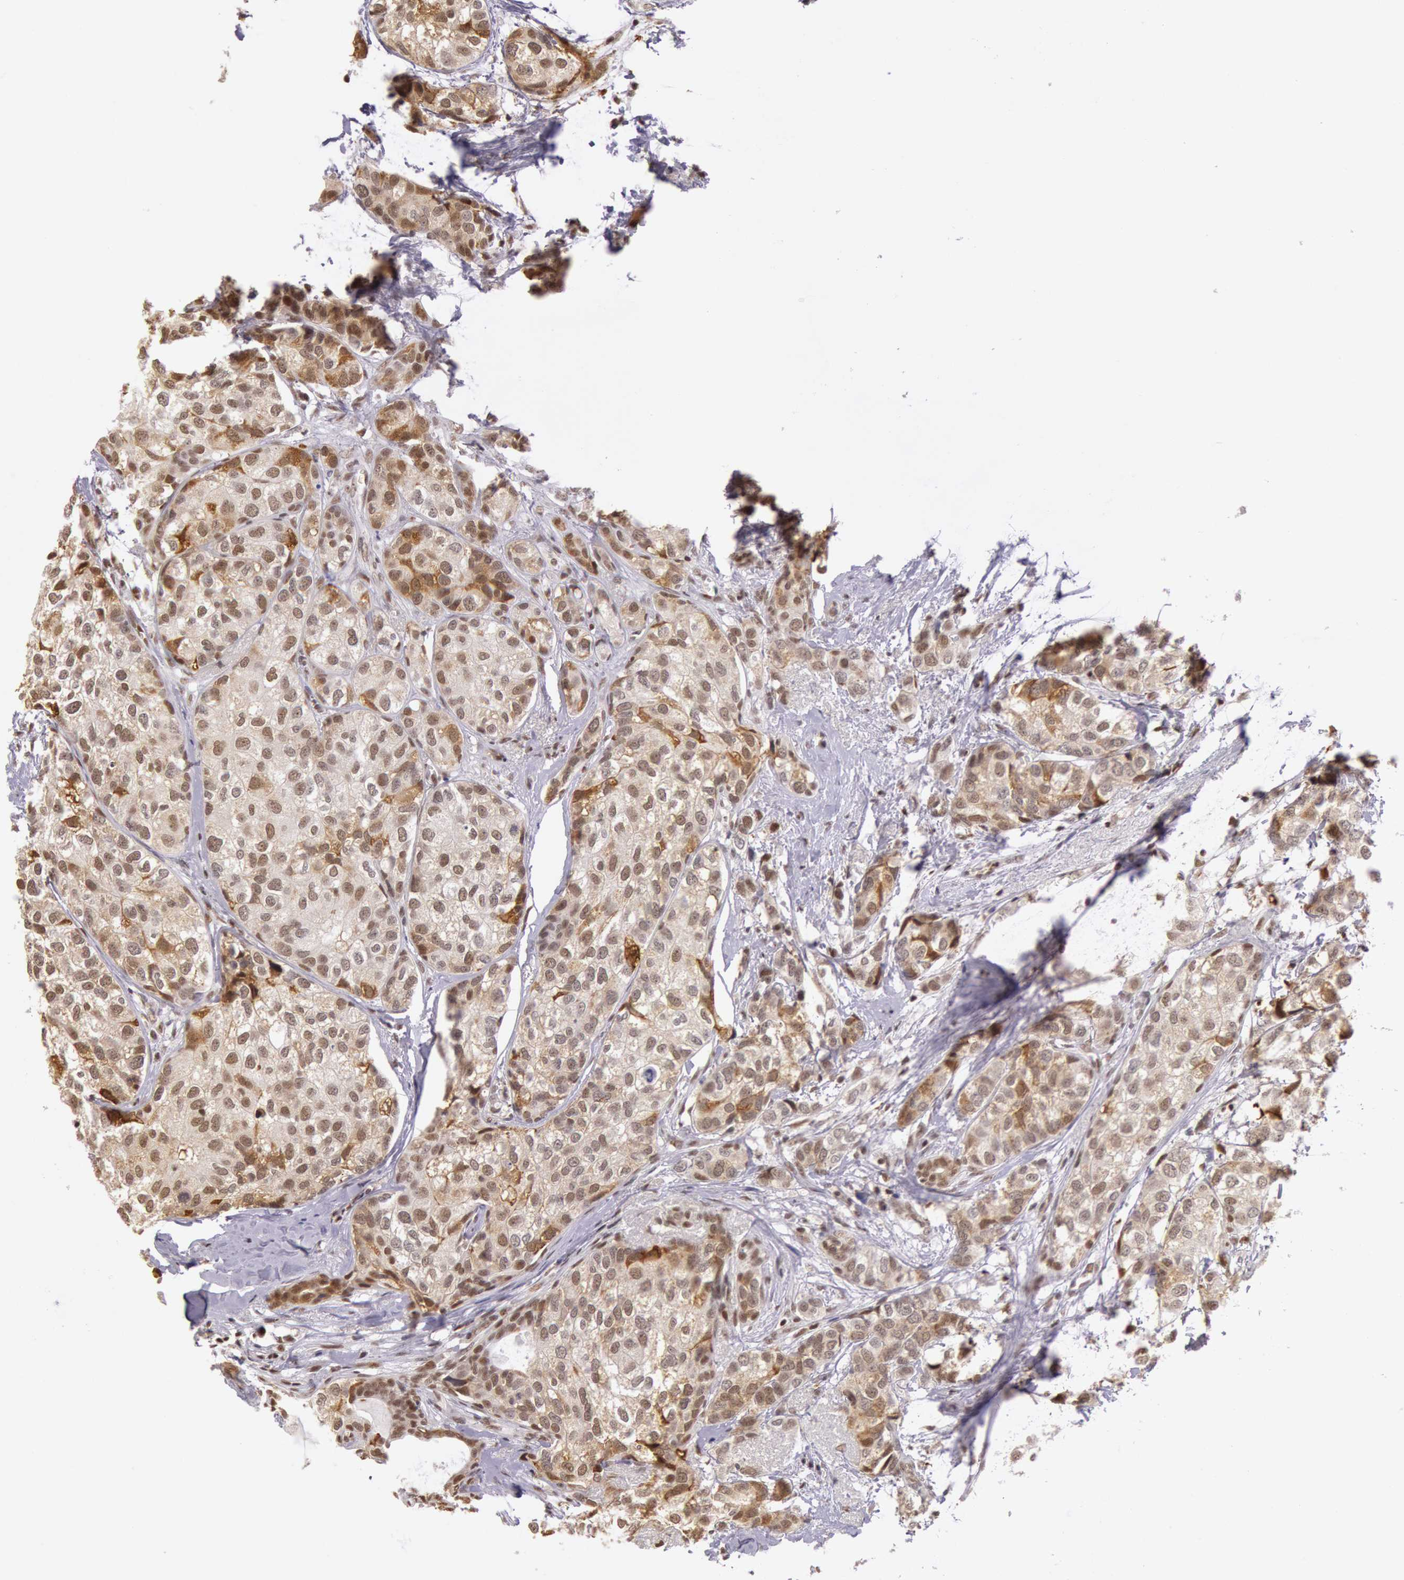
{"staining": {"intensity": "strong", "quantity": ">75%", "location": "nuclear"}, "tissue": "breast cancer", "cell_type": "Tumor cells", "image_type": "cancer", "snomed": [{"axis": "morphology", "description": "Duct carcinoma"}, {"axis": "topography", "description": "Breast"}], "caption": "The photomicrograph shows staining of breast cancer (infiltrating ductal carcinoma), revealing strong nuclear protein positivity (brown color) within tumor cells. (DAB (3,3'-diaminobenzidine) = brown stain, brightfield microscopy at high magnification).", "gene": "ESS2", "patient": {"sex": "female", "age": 68}}